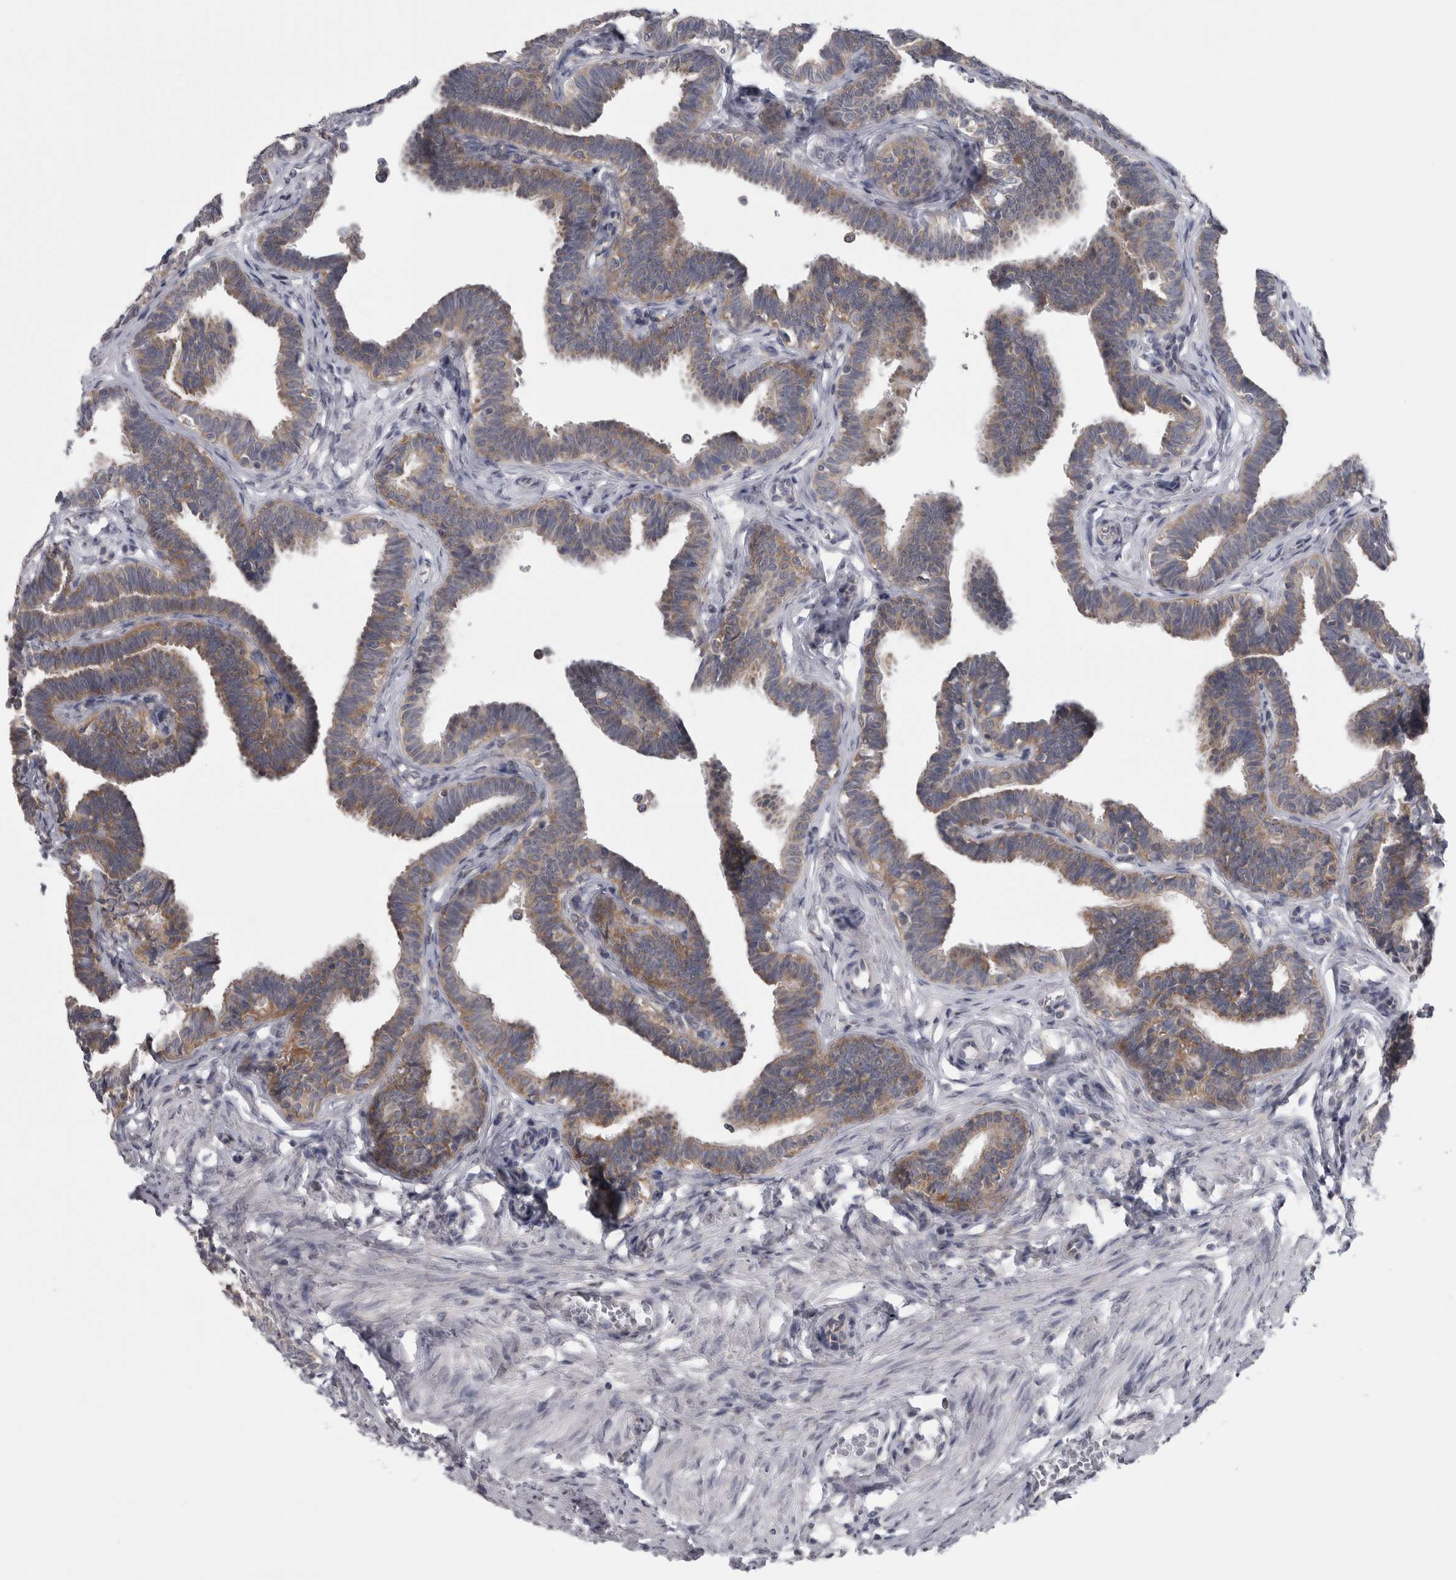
{"staining": {"intensity": "moderate", "quantity": "25%-75%", "location": "cytoplasmic/membranous"}, "tissue": "fallopian tube", "cell_type": "Glandular cells", "image_type": "normal", "snomed": [{"axis": "morphology", "description": "Normal tissue, NOS"}, {"axis": "topography", "description": "Fallopian tube"}, {"axis": "topography", "description": "Ovary"}], "caption": "Protein staining of unremarkable fallopian tube shows moderate cytoplasmic/membranous positivity in approximately 25%-75% of glandular cells. The staining was performed using DAB (3,3'-diaminobenzidine) to visualize the protein expression in brown, while the nuclei were stained in blue with hematoxylin (Magnification: 20x).", "gene": "PRRC2C", "patient": {"sex": "female", "age": 23}}